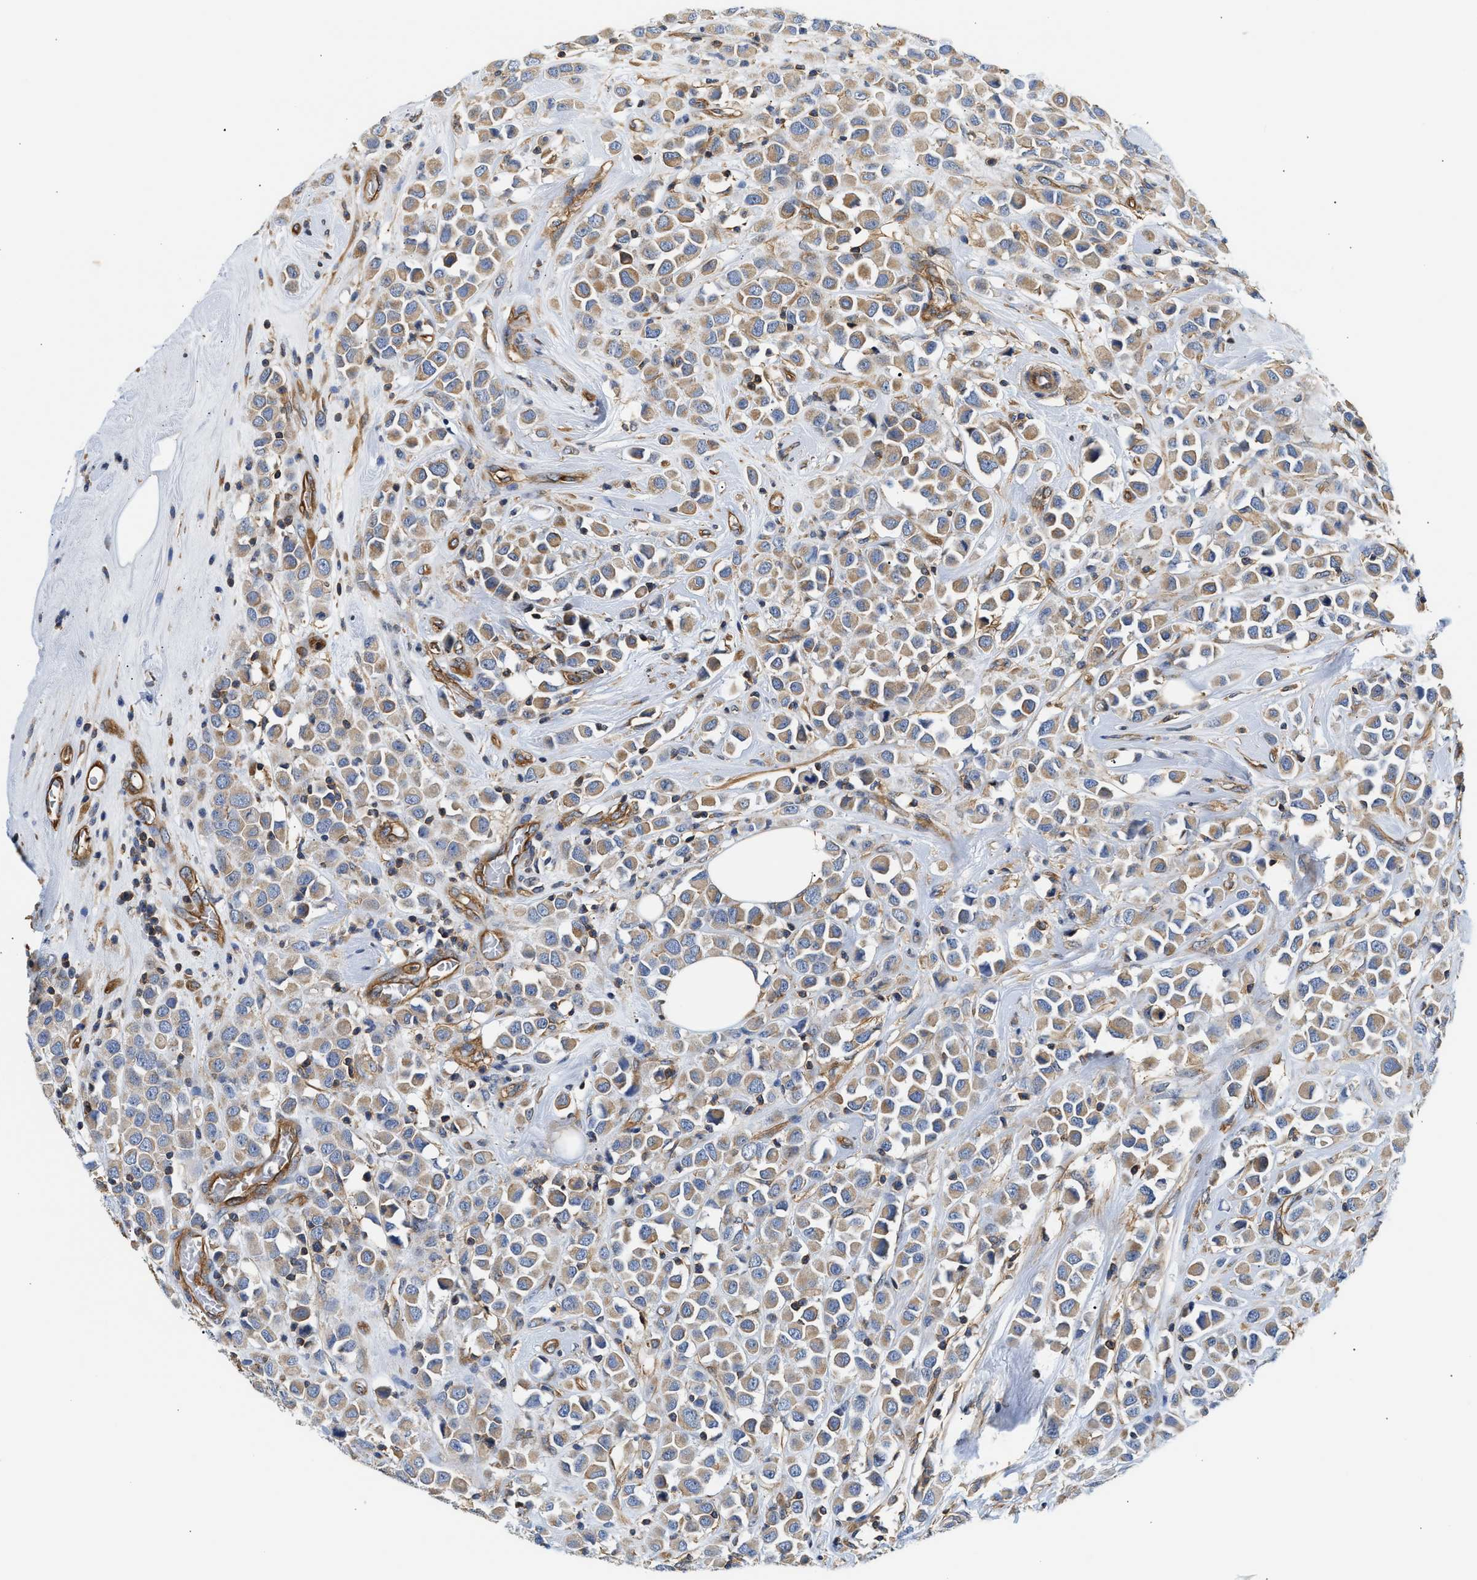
{"staining": {"intensity": "weak", "quantity": ">75%", "location": "cytoplasmic/membranous"}, "tissue": "breast cancer", "cell_type": "Tumor cells", "image_type": "cancer", "snomed": [{"axis": "morphology", "description": "Duct carcinoma"}, {"axis": "topography", "description": "Breast"}], "caption": "Tumor cells reveal weak cytoplasmic/membranous staining in approximately >75% of cells in invasive ductal carcinoma (breast). (brown staining indicates protein expression, while blue staining denotes nuclei).", "gene": "SAMD9L", "patient": {"sex": "female", "age": 61}}